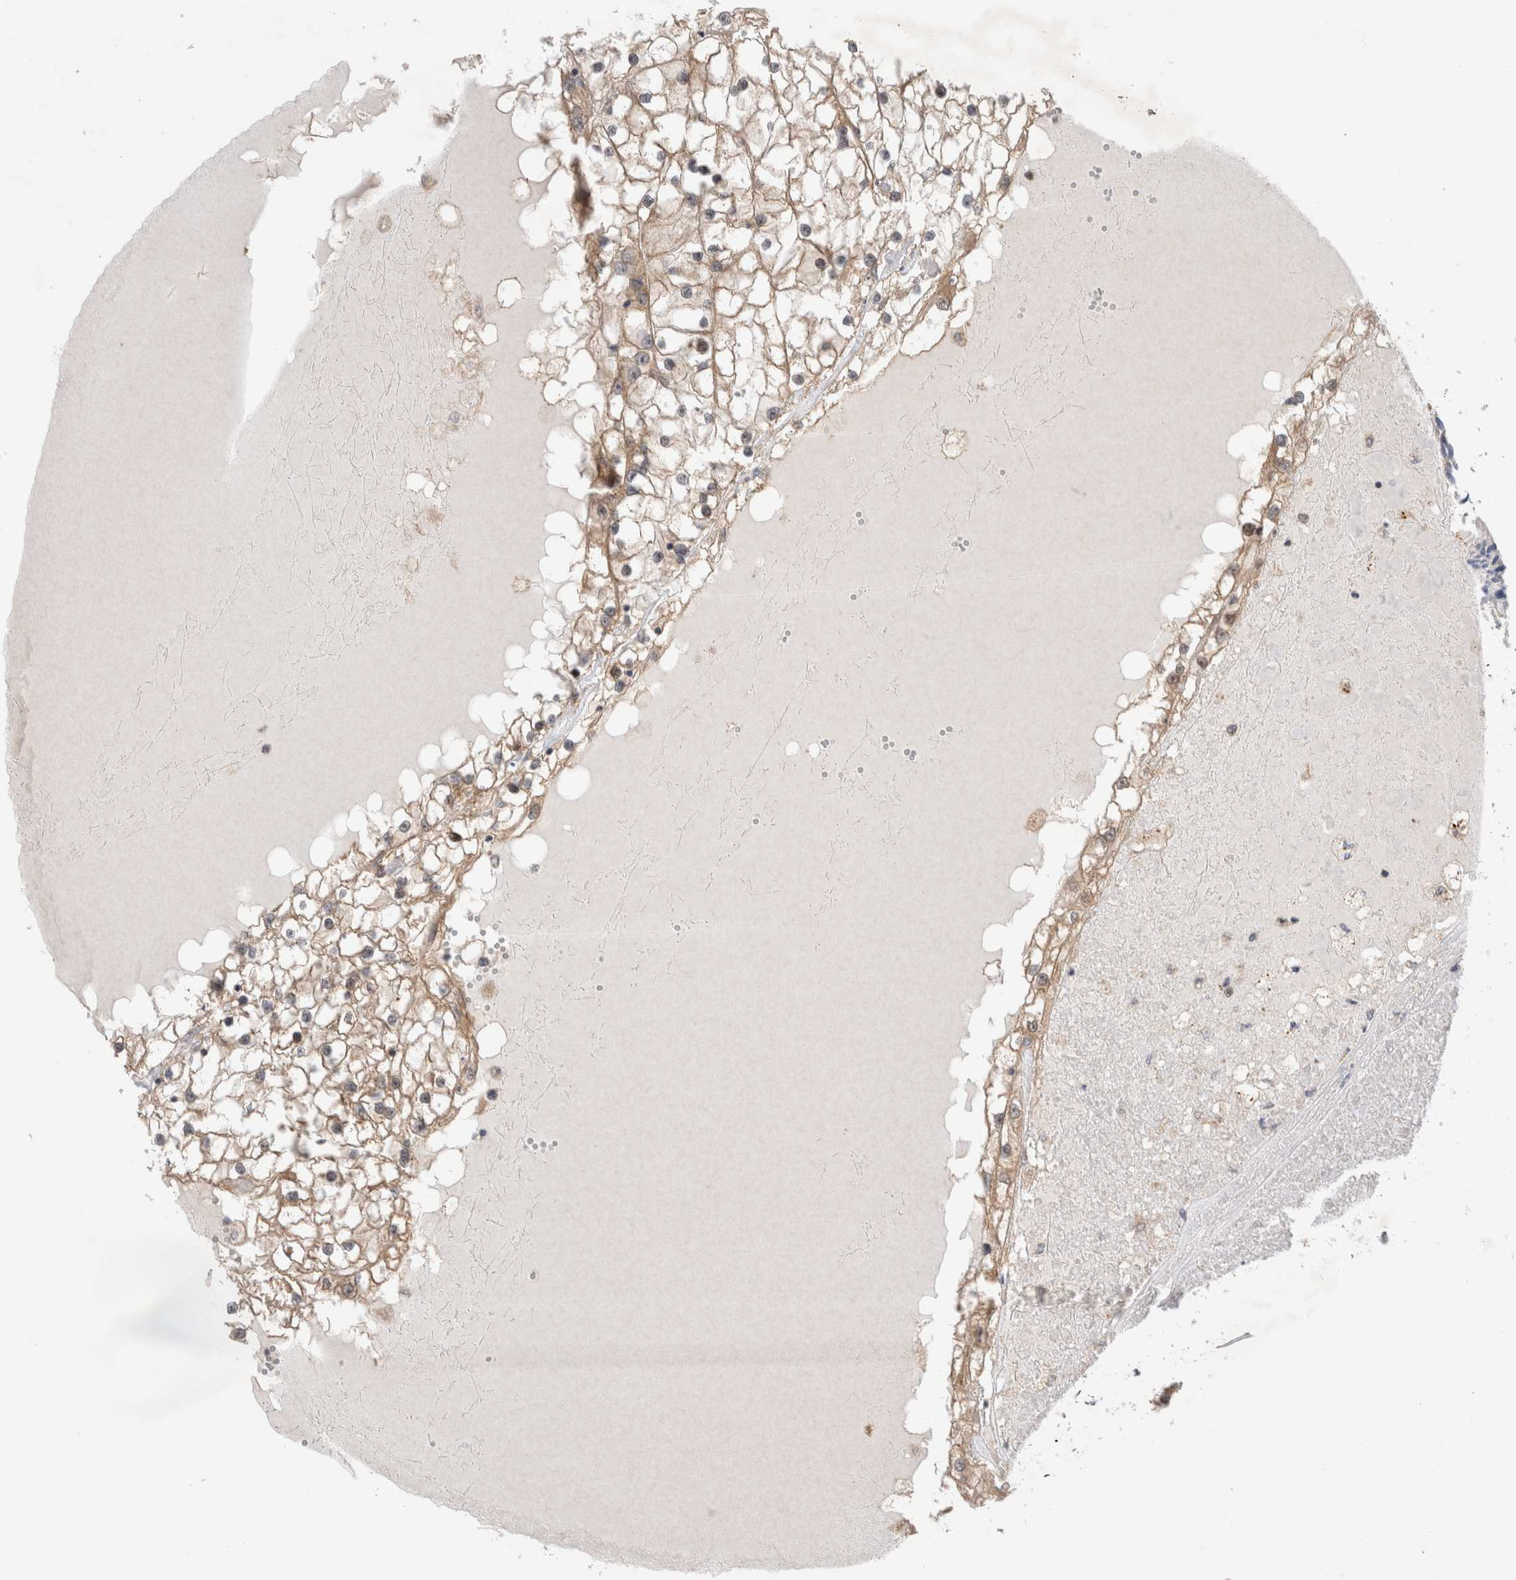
{"staining": {"intensity": "weak", "quantity": ">75%", "location": "cytoplasmic/membranous"}, "tissue": "renal cancer", "cell_type": "Tumor cells", "image_type": "cancer", "snomed": [{"axis": "morphology", "description": "Adenocarcinoma, NOS"}, {"axis": "topography", "description": "Kidney"}], "caption": "Tumor cells reveal weak cytoplasmic/membranous expression in approximately >75% of cells in renal cancer (adenocarcinoma).", "gene": "SLC29A1", "patient": {"sex": "male", "age": 68}}